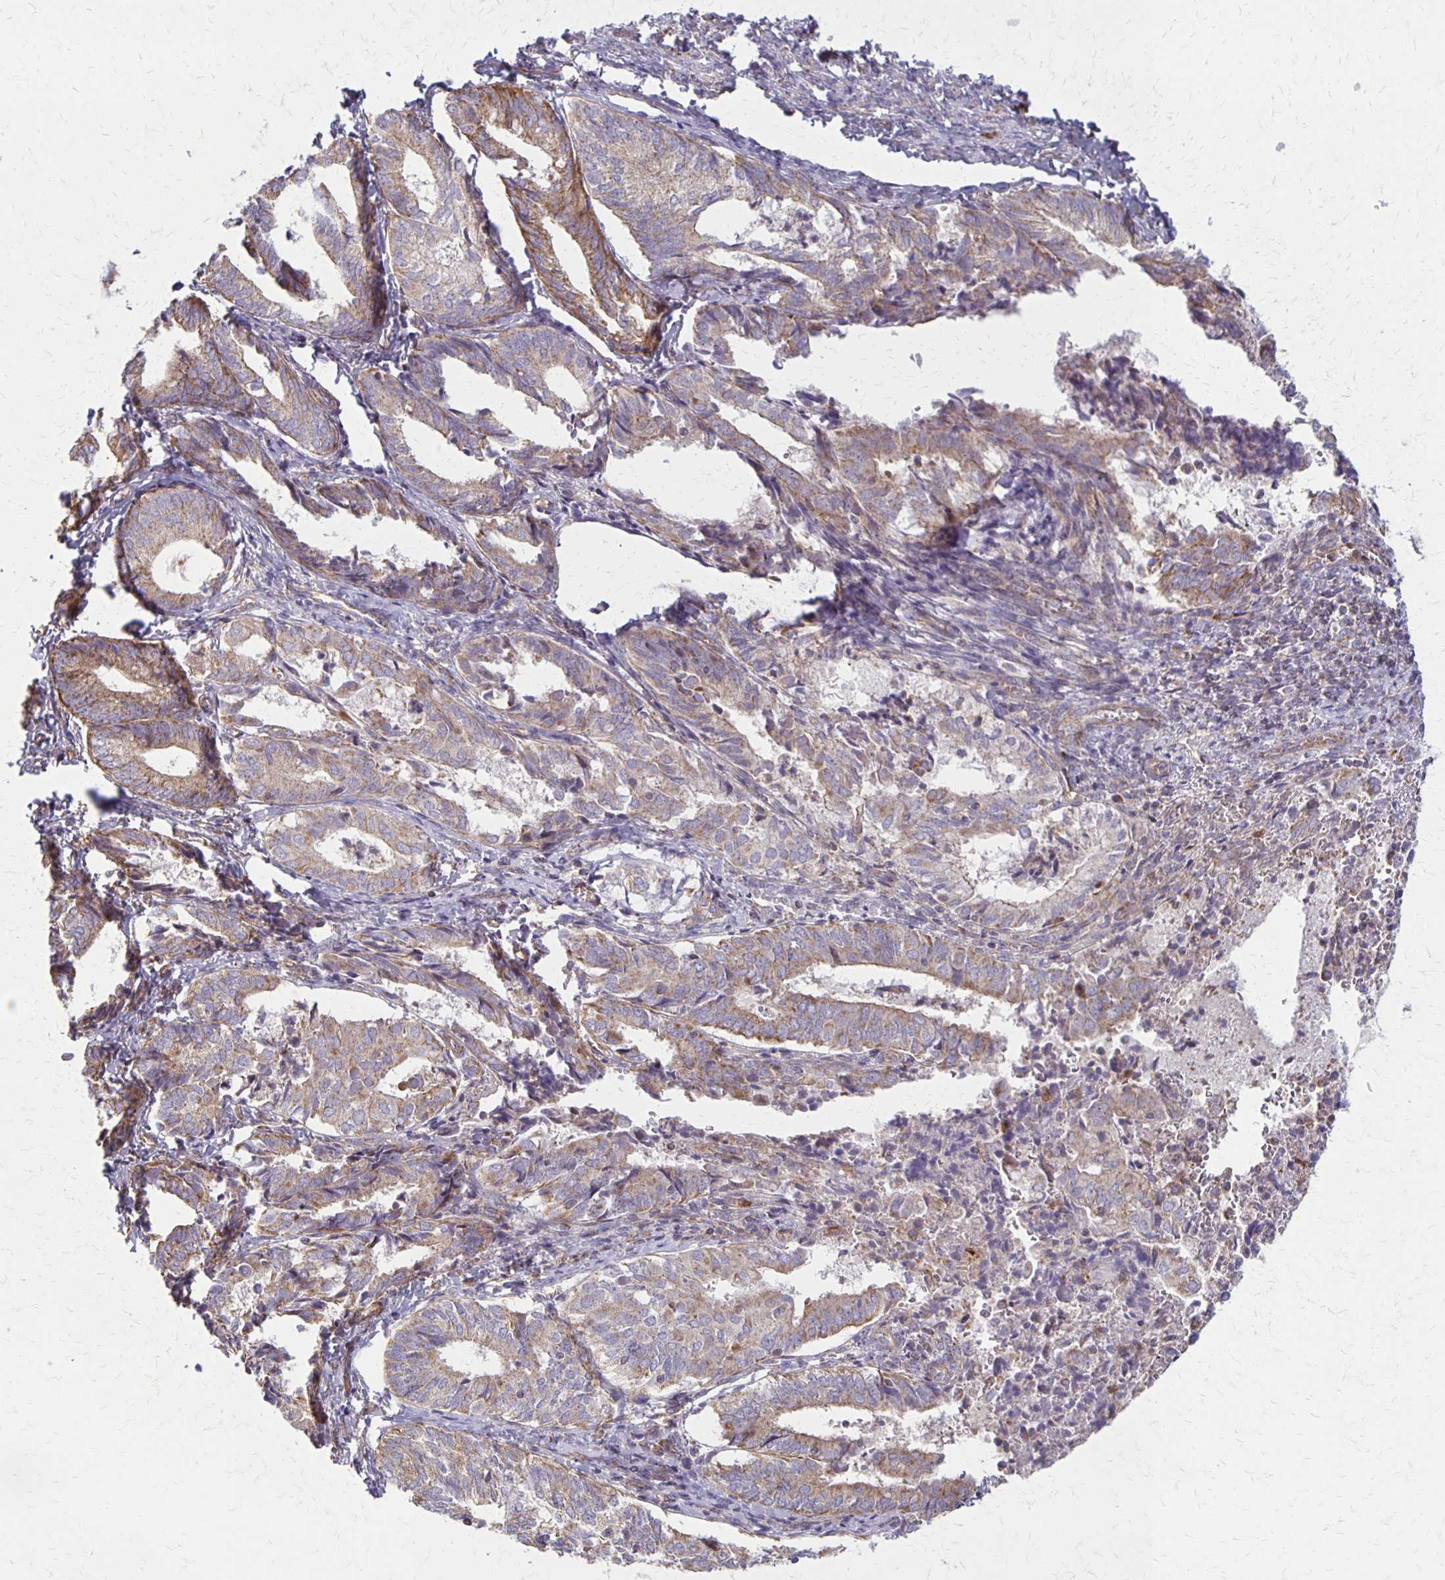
{"staining": {"intensity": "weak", "quantity": "25%-75%", "location": "cytoplasmic/membranous"}, "tissue": "endometrial cancer", "cell_type": "Tumor cells", "image_type": "cancer", "snomed": [{"axis": "morphology", "description": "Adenocarcinoma, NOS"}, {"axis": "topography", "description": "Endometrium"}], "caption": "This is an image of immunohistochemistry (IHC) staining of endometrial adenocarcinoma, which shows weak positivity in the cytoplasmic/membranous of tumor cells.", "gene": "EIF4EBP2", "patient": {"sex": "female", "age": 87}}